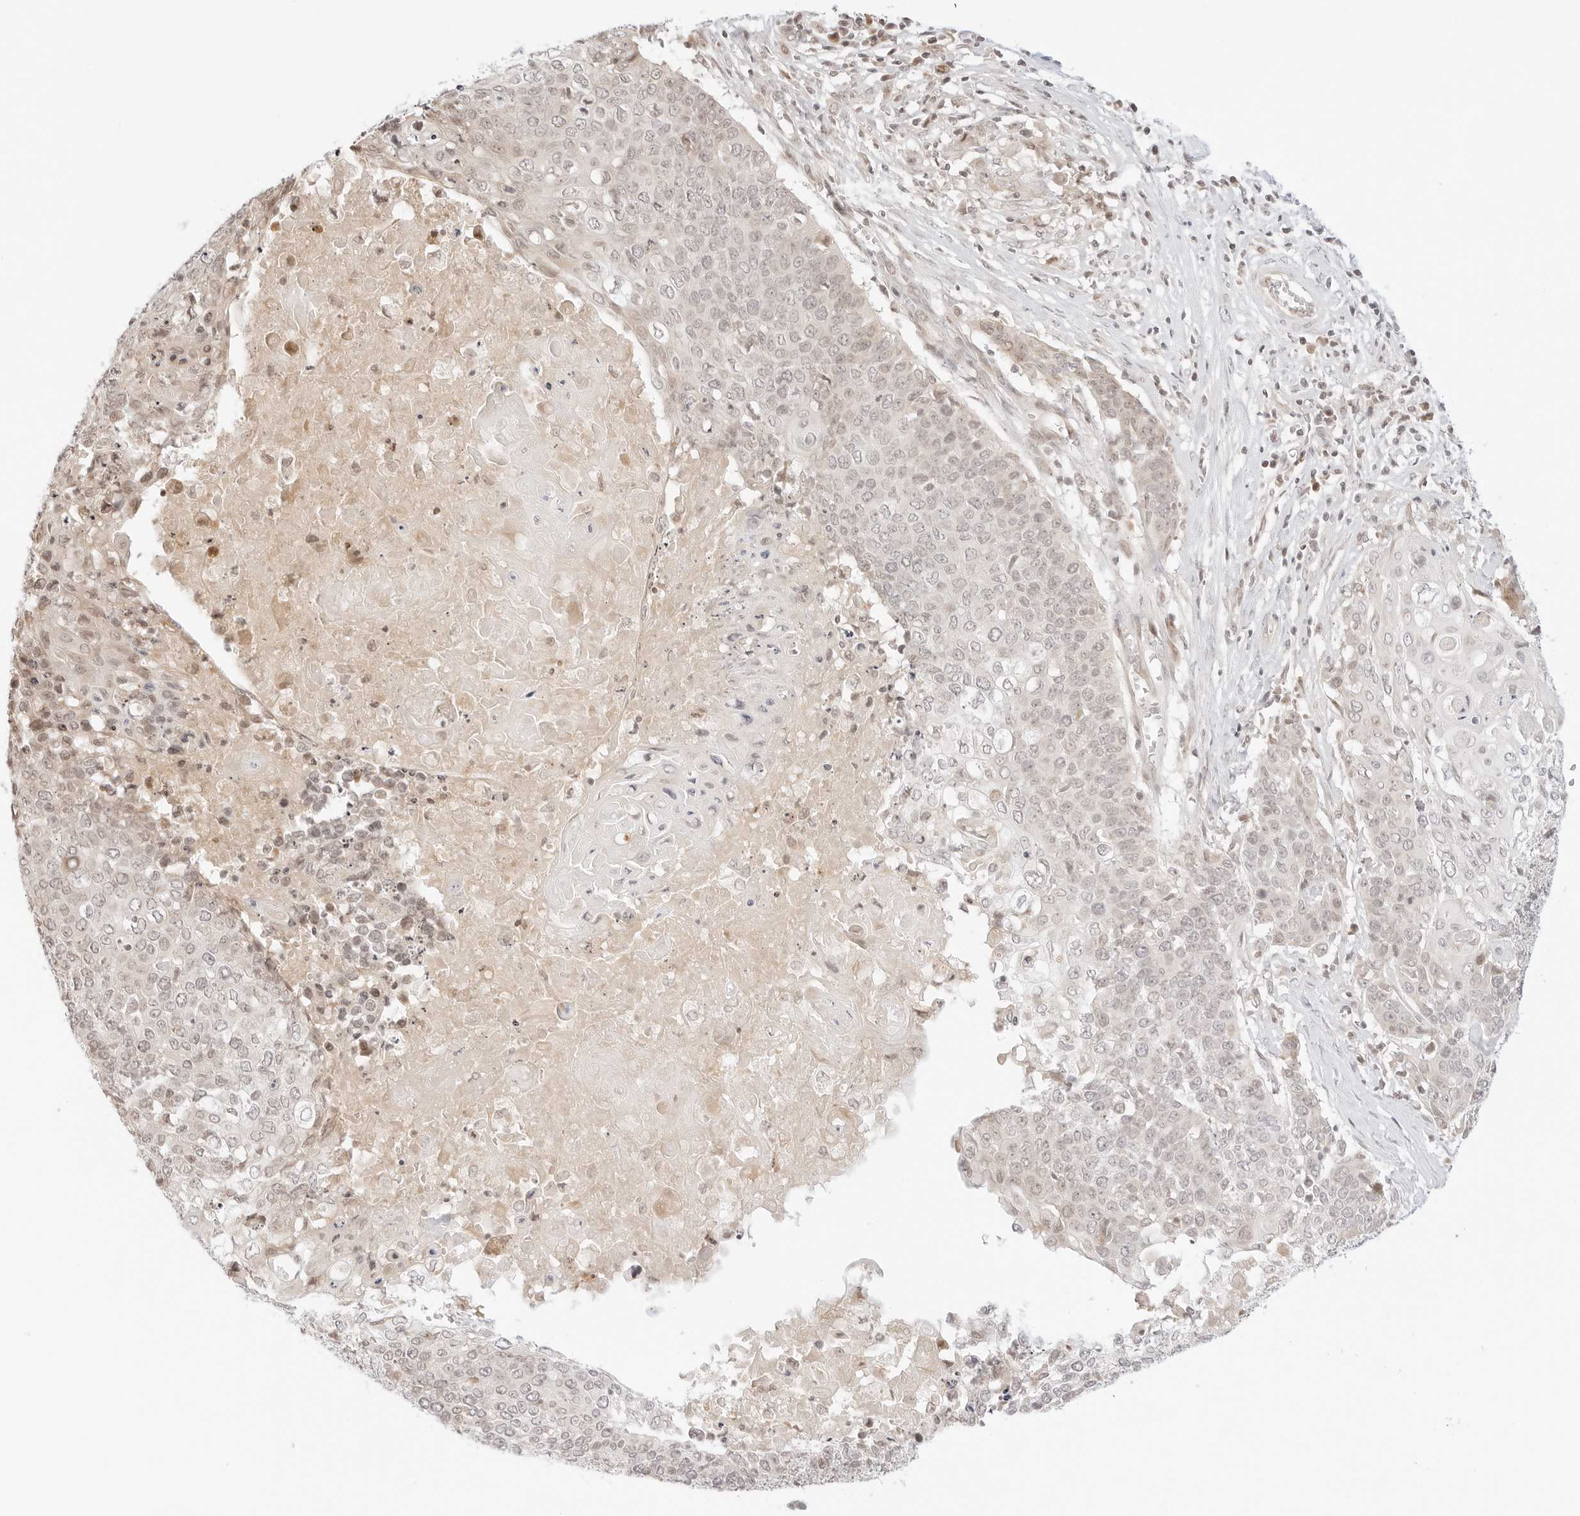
{"staining": {"intensity": "weak", "quantity": "<25%", "location": "nuclear"}, "tissue": "cervical cancer", "cell_type": "Tumor cells", "image_type": "cancer", "snomed": [{"axis": "morphology", "description": "Squamous cell carcinoma, NOS"}, {"axis": "topography", "description": "Cervix"}], "caption": "The histopathology image shows no staining of tumor cells in cervical cancer (squamous cell carcinoma).", "gene": "RPS6KL1", "patient": {"sex": "female", "age": 39}}